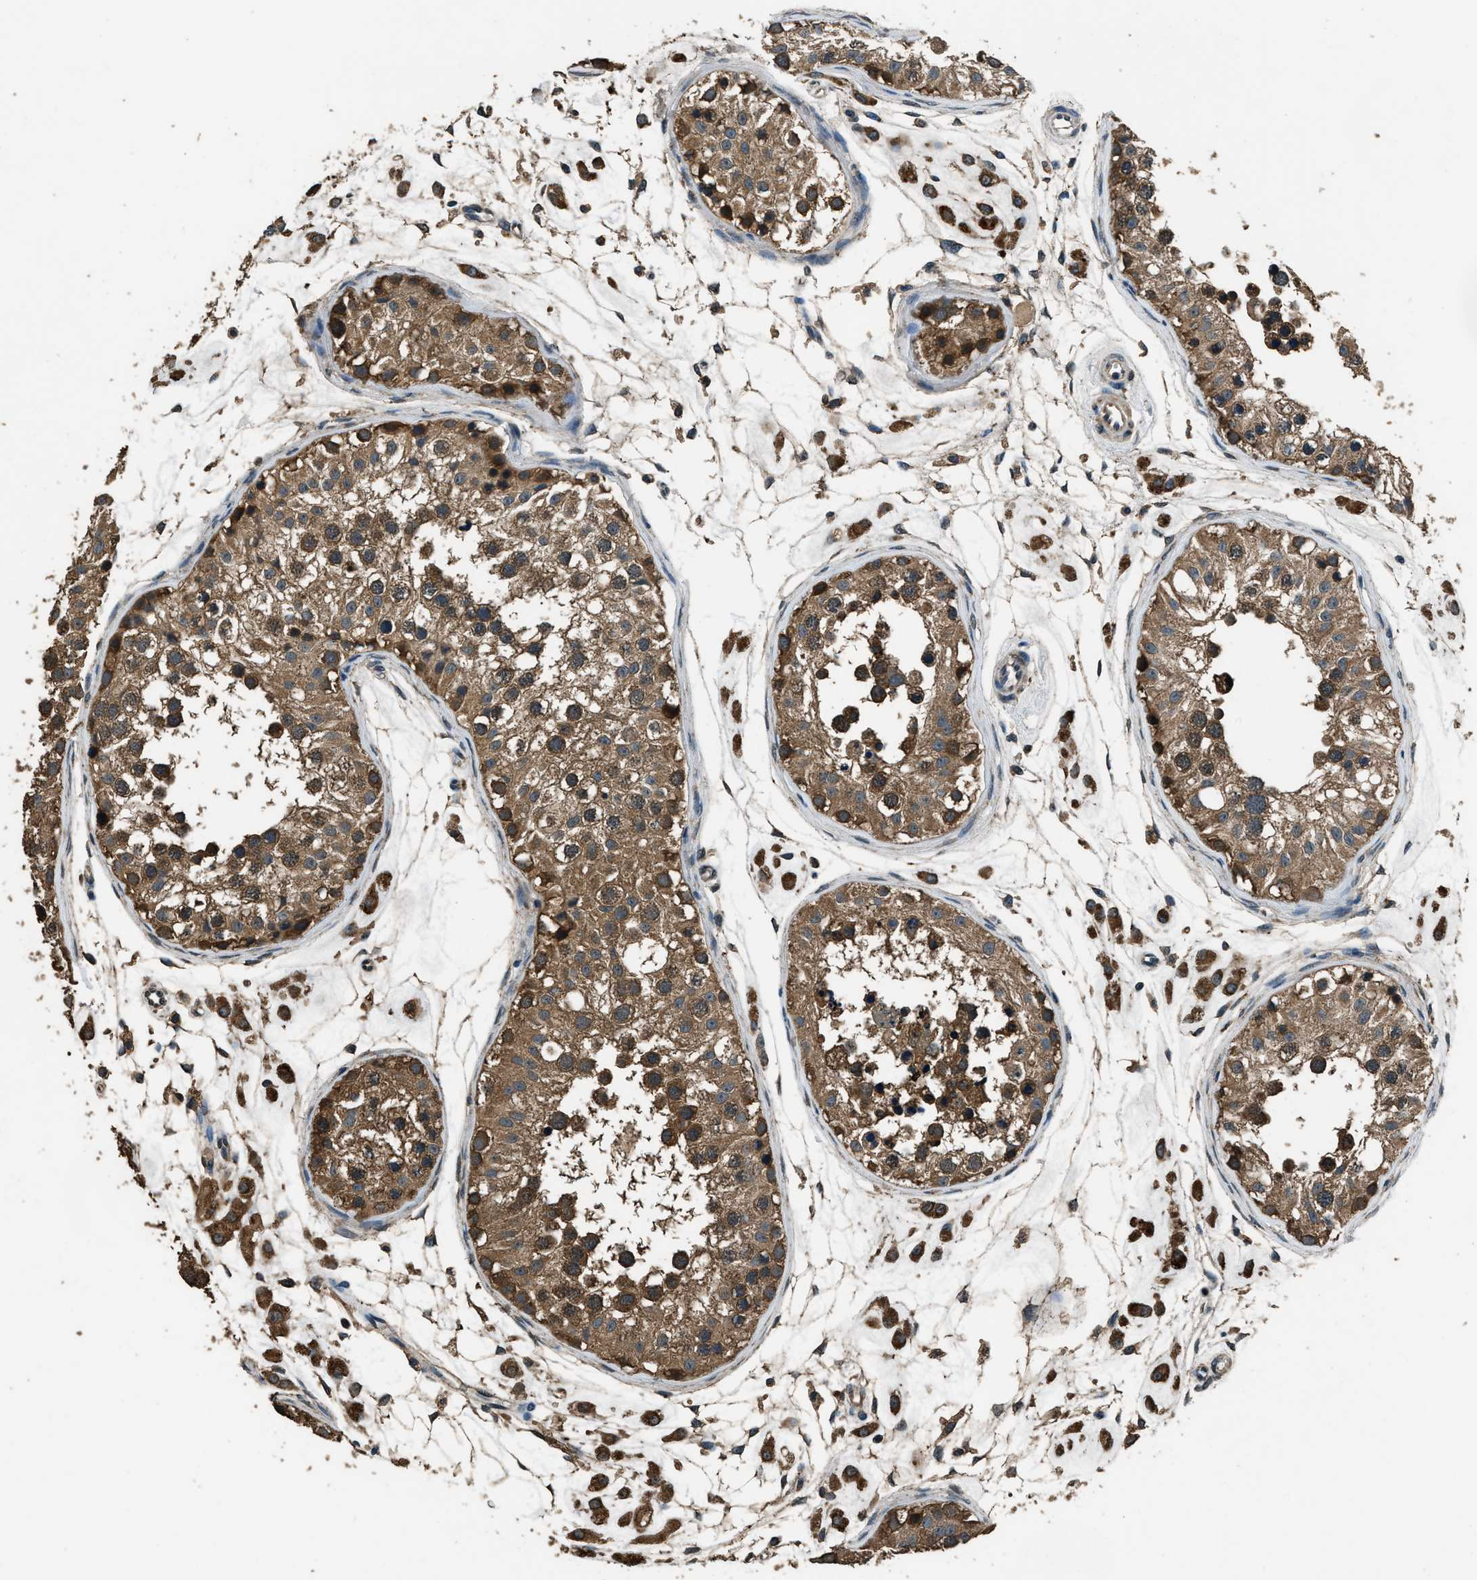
{"staining": {"intensity": "moderate", "quantity": ">75%", "location": "cytoplasmic/membranous"}, "tissue": "testis", "cell_type": "Cells in seminiferous ducts", "image_type": "normal", "snomed": [{"axis": "morphology", "description": "Normal tissue, NOS"}, {"axis": "morphology", "description": "Adenocarcinoma, metastatic, NOS"}, {"axis": "topography", "description": "Testis"}], "caption": "Testis stained for a protein (brown) displays moderate cytoplasmic/membranous positive expression in about >75% of cells in seminiferous ducts.", "gene": "SALL3", "patient": {"sex": "male", "age": 26}}